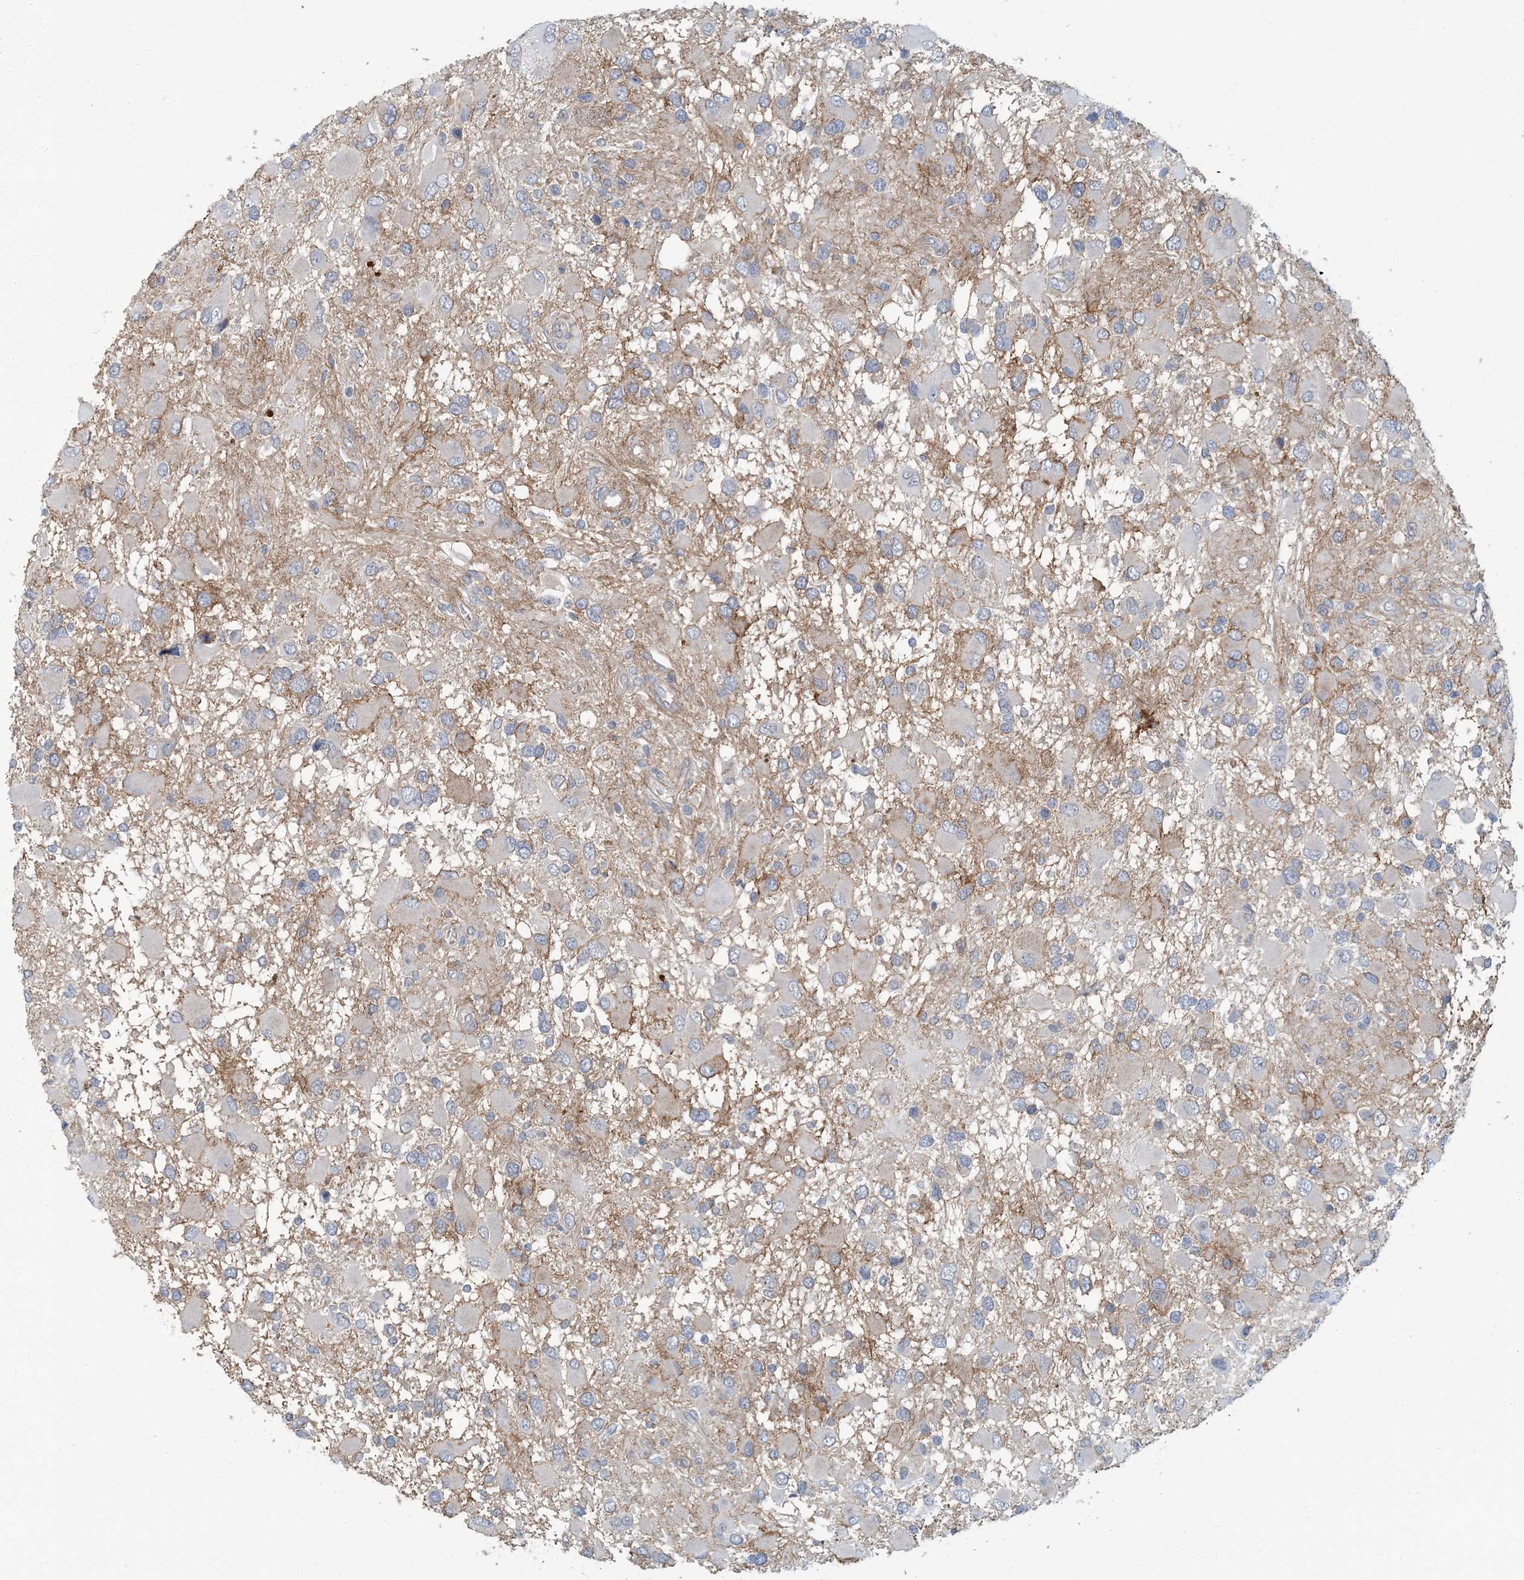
{"staining": {"intensity": "moderate", "quantity": "<25%", "location": "cytoplasmic/membranous"}, "tissue": "glioma", "cell_type": "Tumor cells", "image_type": "cancer", "snomed": [{"axis": "morphology", "description": "Glioma, malignant, High grade"}, {"axis": "topography", "description": "Brain"}], "caption": "Glioma stained with a protein marker demonstrates moderate staining in tumor cells.", "gene": "EPHA4", "patient": {"sex": "male", "age": 53}}